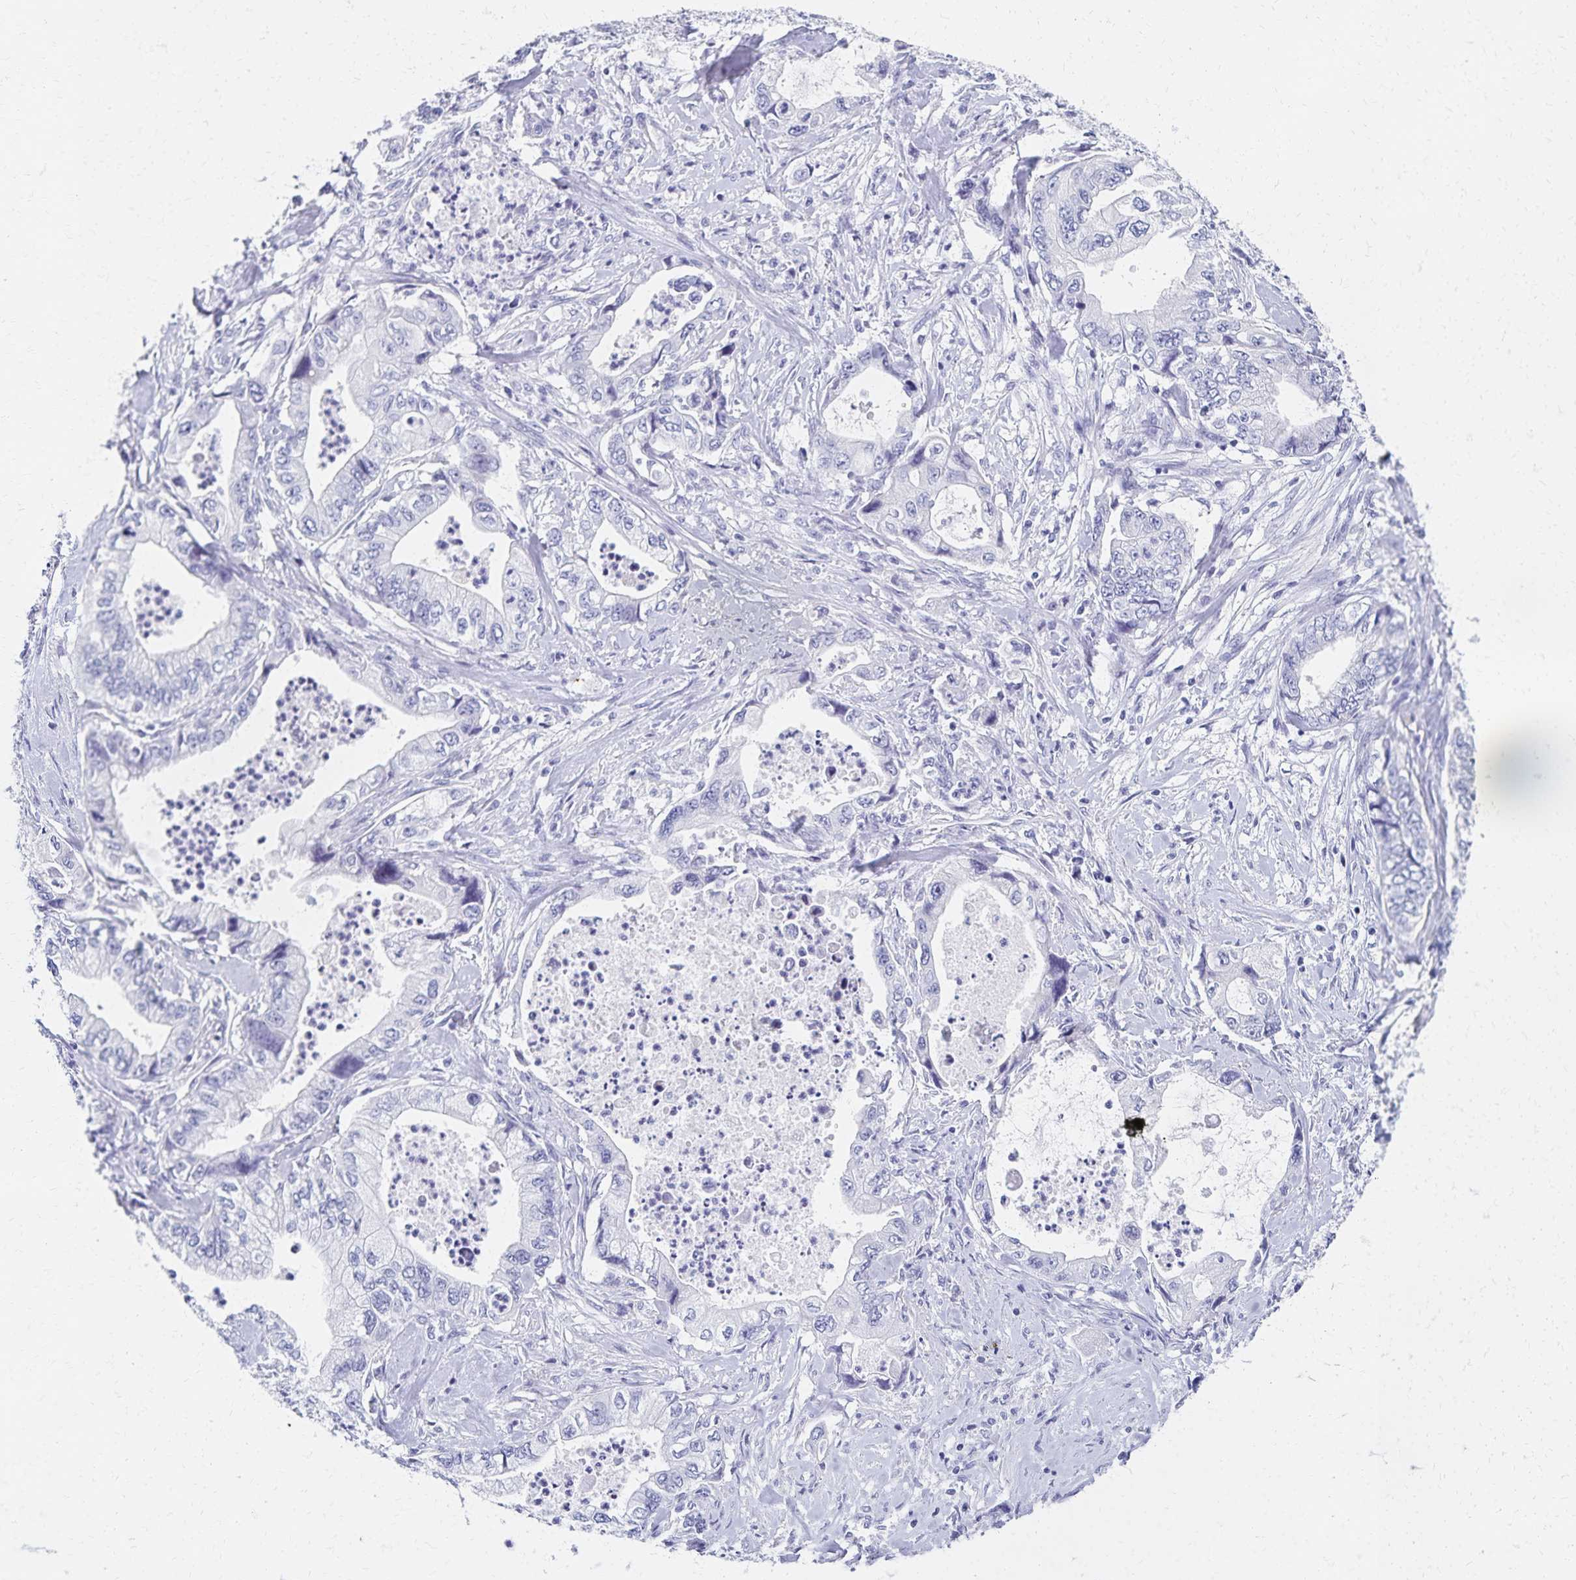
{"staining": {"intensity": "negative", "quantity": "none", "location": "none"}, "tissue": "stomach cancer", "cell_type": "Tumor cells", "image_type": "cancer", "snomed": [{"axis": "morphology", "description": "Adenocarcinoma, NOS"}, {"axis": "topography", "description": "Pancreas"}, {"axis": "topography", "description": "Stomach, upper"}], "caption": "Immunohistochemical staining of human stomach cancer (adenocarcinoma) exhibits no significant expression in tumor cells. (Stains: DAB IHC with hematoxylin counter stain, Microscopy: brightfield microscopy at high magnification).", "gene": "C2orf50", "patient": {"sex": "male", "age": 77}}